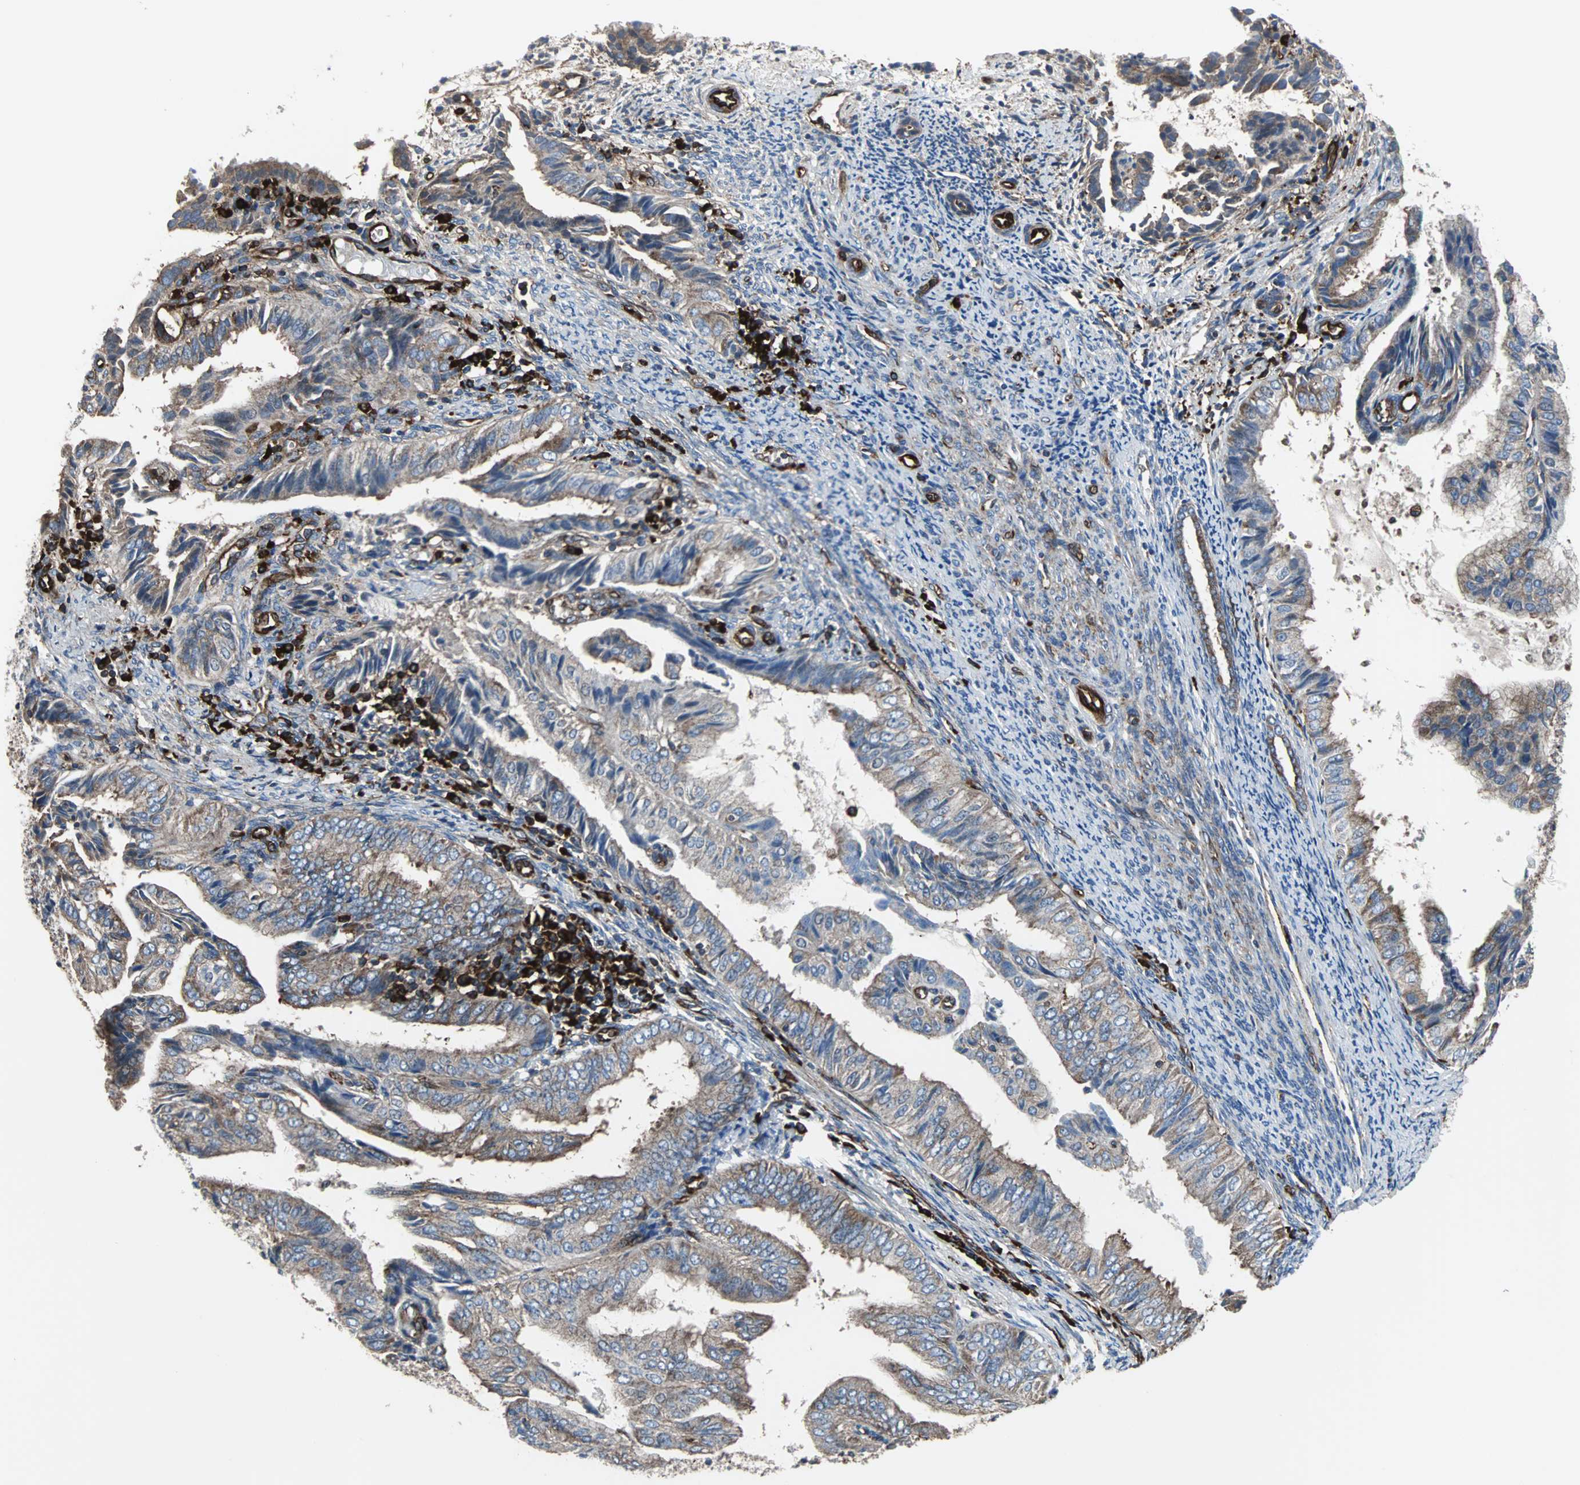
{"staining": {"intensity": "weak", "quantity": ">75%", "location": "cytoplasmic/membranous"}, "tissue": "endometrial cancer", "cell_type": "Tumor cells", "image_type": "cancer", "snomed": [{"axis": "morphology", "description": "Adenocarcinoma, NOS"}, {"axis": "topography", "description": "Endometrium"}], "caption": "Protein expression analysis of human endometrial adenocarcinoma reveals weak cytoplasmic/membranous staining in approximately >75% of tumor cells. (DAB IHC, brown staining for protein, blue staining for nuclei).", "gene": "PLCG2", "patient": {"sex": "female", "age": 58}}